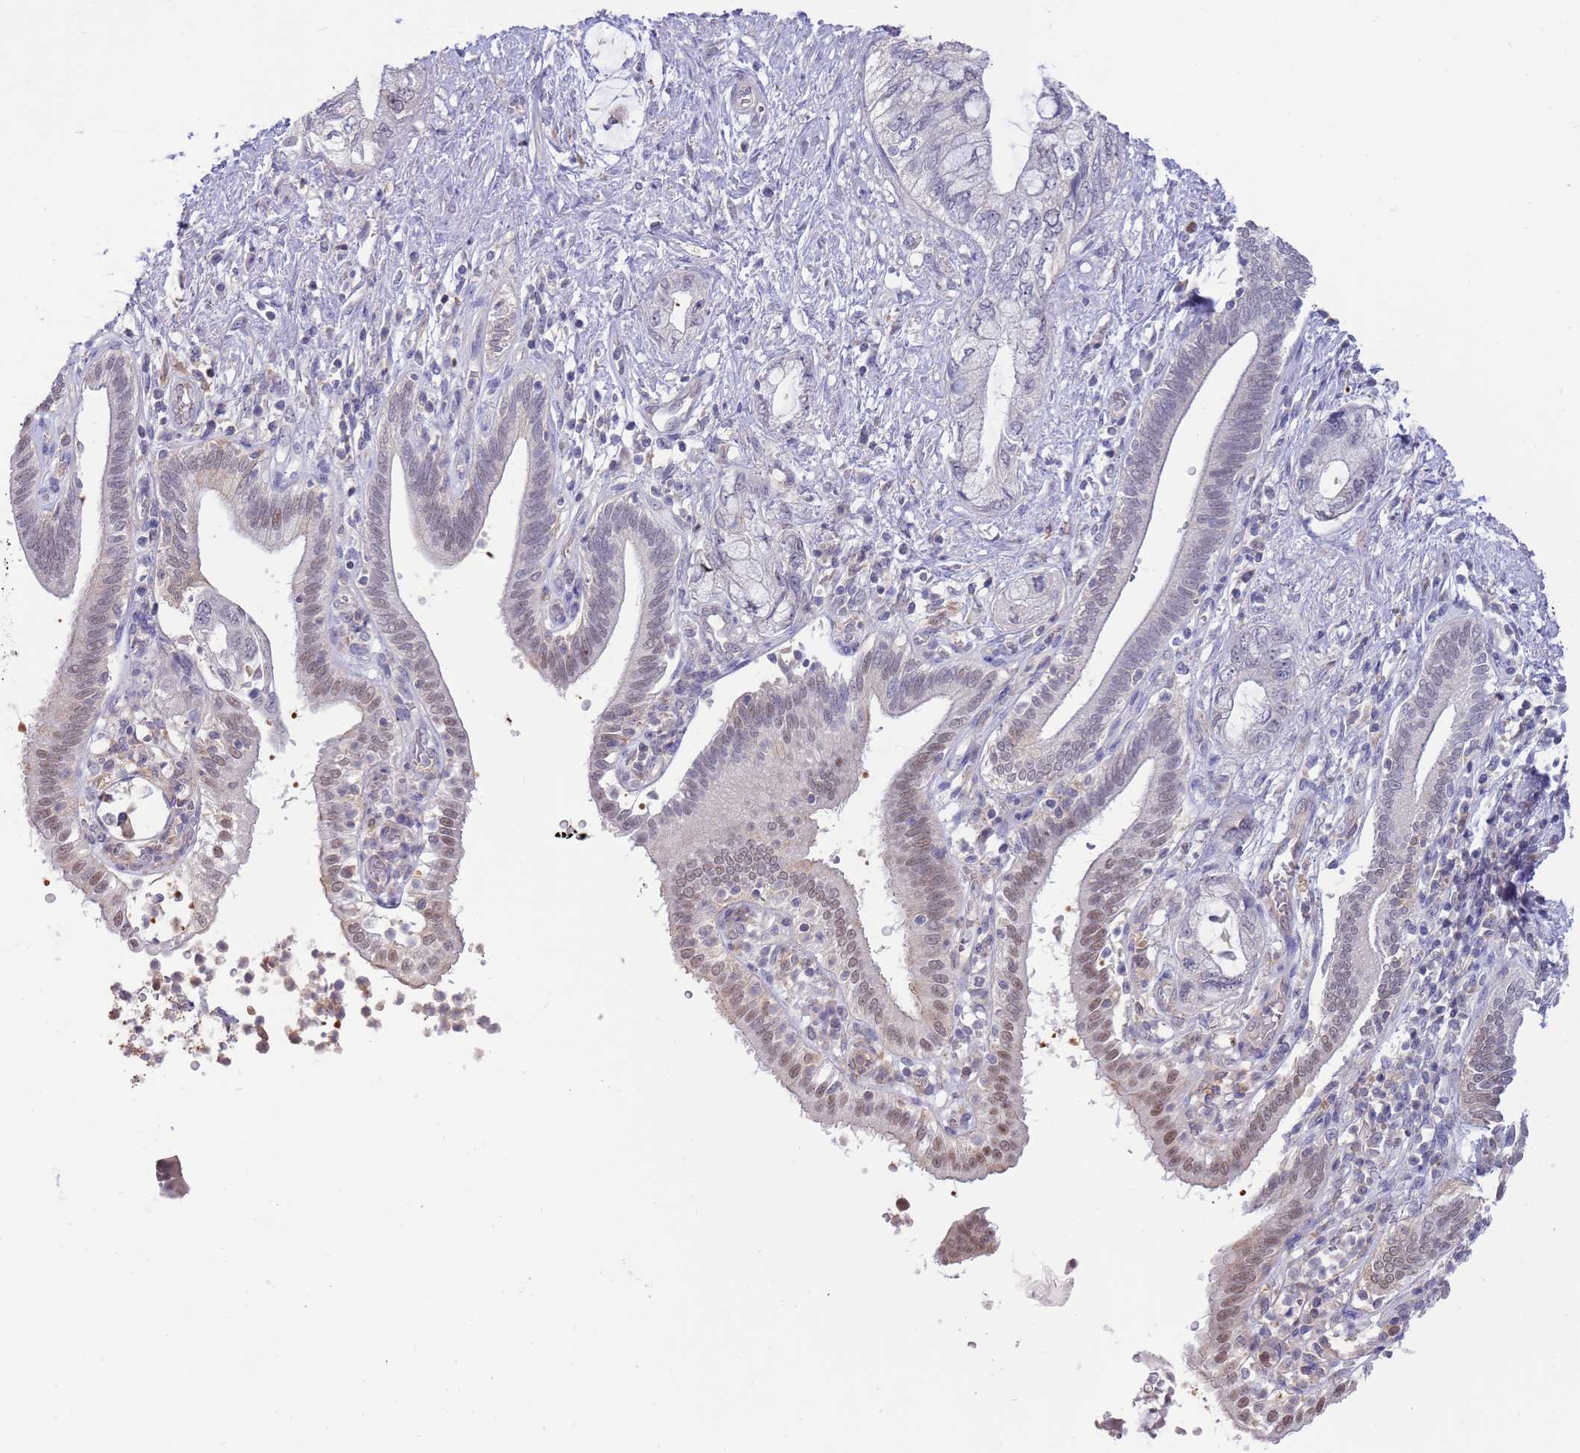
{"staining": {"intensity": "weak", "quantity": "25%-75%", "location": "nuclear"}, "tissue": "pancreatic cancer", "cell_type": "Tumor cells", "image_type": "cancer", "snomed": [{"axis": "morphology", "description": "Adenocarcinoma, NOS"}, {"axis": "topography", "description": "Pancreas"}], "caption": "Weak nuclear expression is seen in about 25%-75% of tumor cells in pancreatic cancer.", "gene": "AP5S1", "patient": {"sex": "female", "age": 73}}